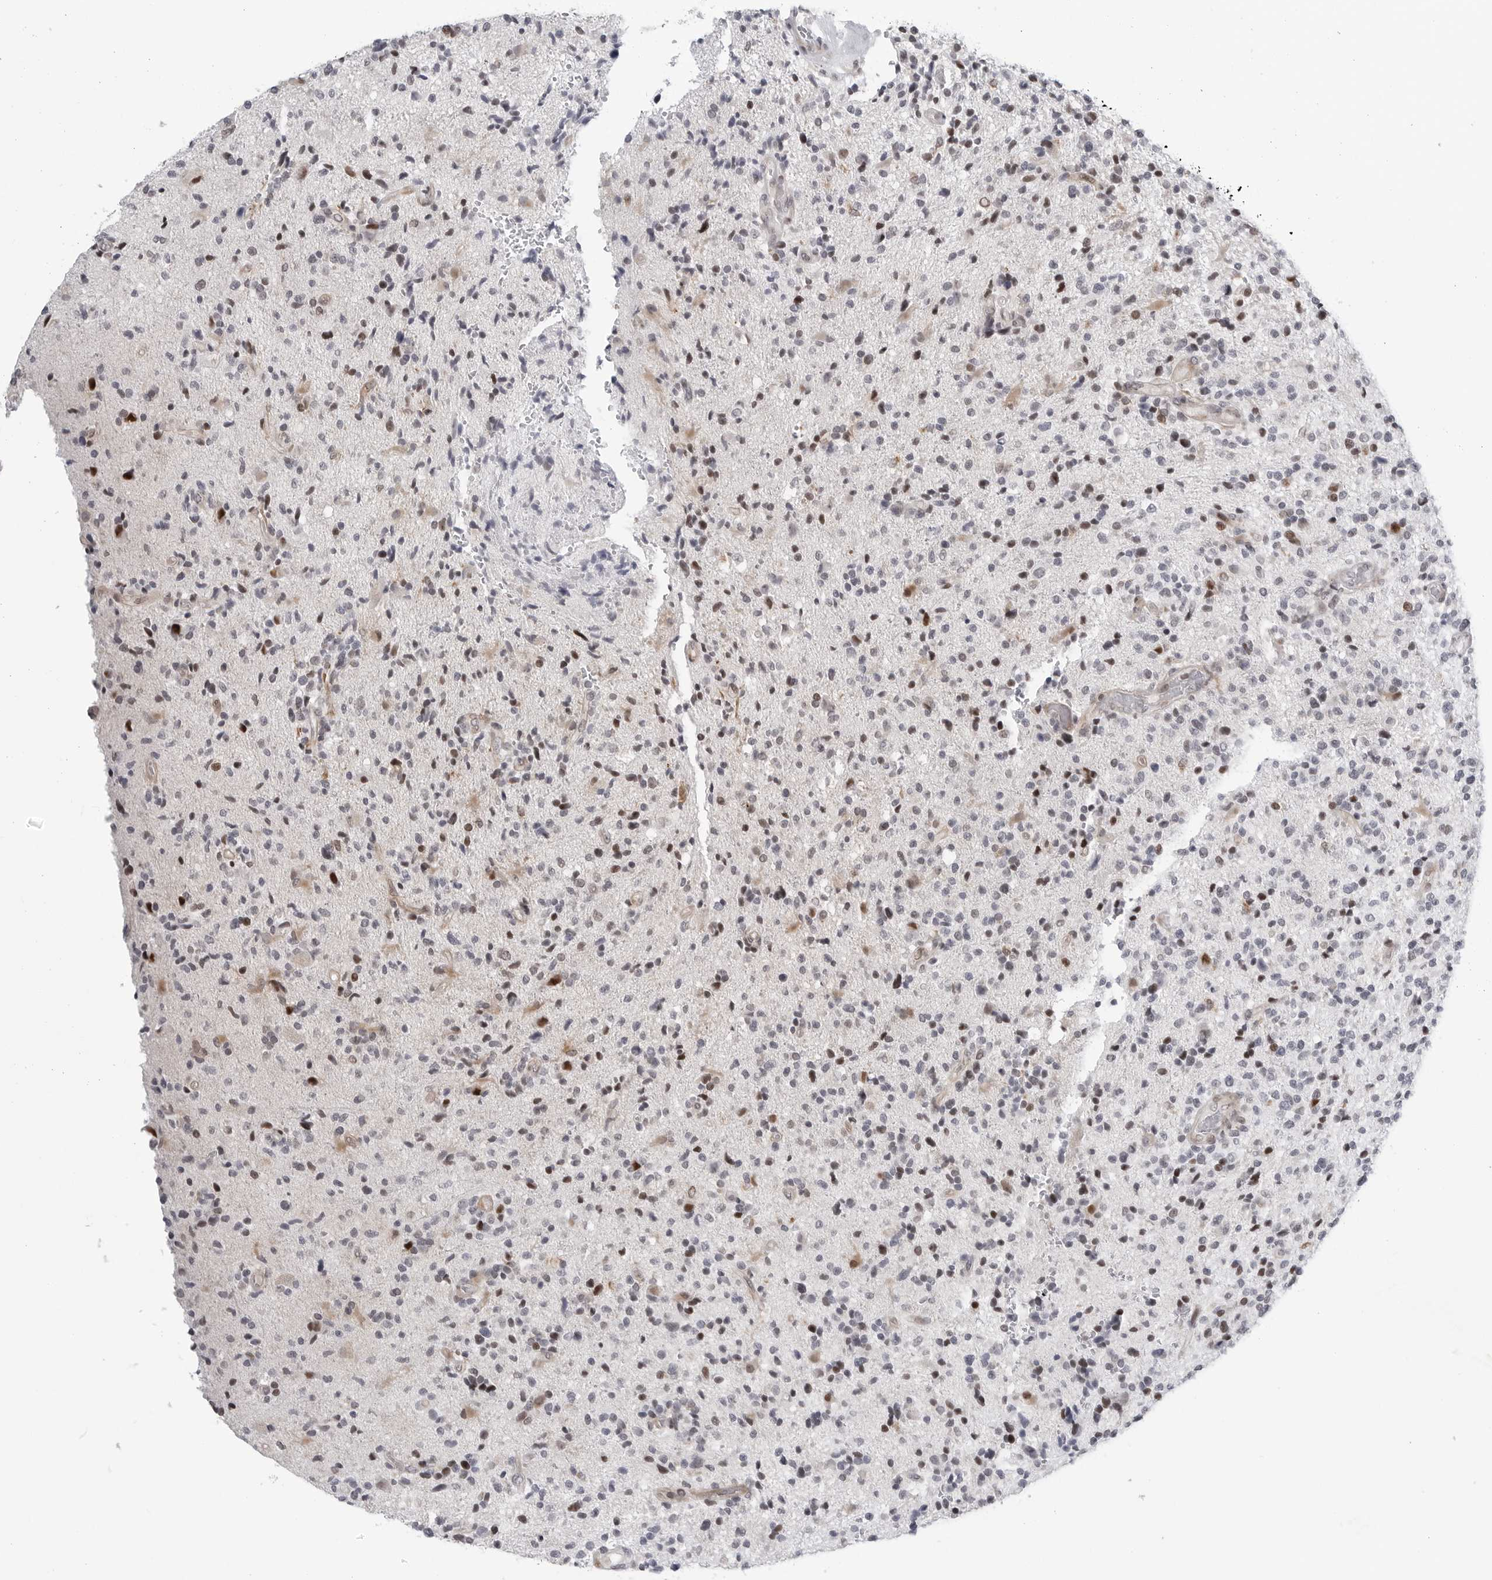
{"staining": {"intensity": "negative", "quantity": "none", "location": "none"}, "tissue": "glioma", "cell_type": "Tumor cells", "image_type": "cancer", "snomed": [{"axis": "morphology", "description": "Glioma, malignant, High grade"}, {"axis": "topography", "description": "Brain"}], "caption": "Protein analysis of malignant high-grade glioma displays no significant expression in tumor cells. (Stains: DAB (3,3'-diaminobenzidine) immunohistochemistry with hematoxylin counter stain, Microscopy: brightfield microscopy at high magnification).", "gene": "FAM135B", "patient": {"sex": "male", "age": 72}}